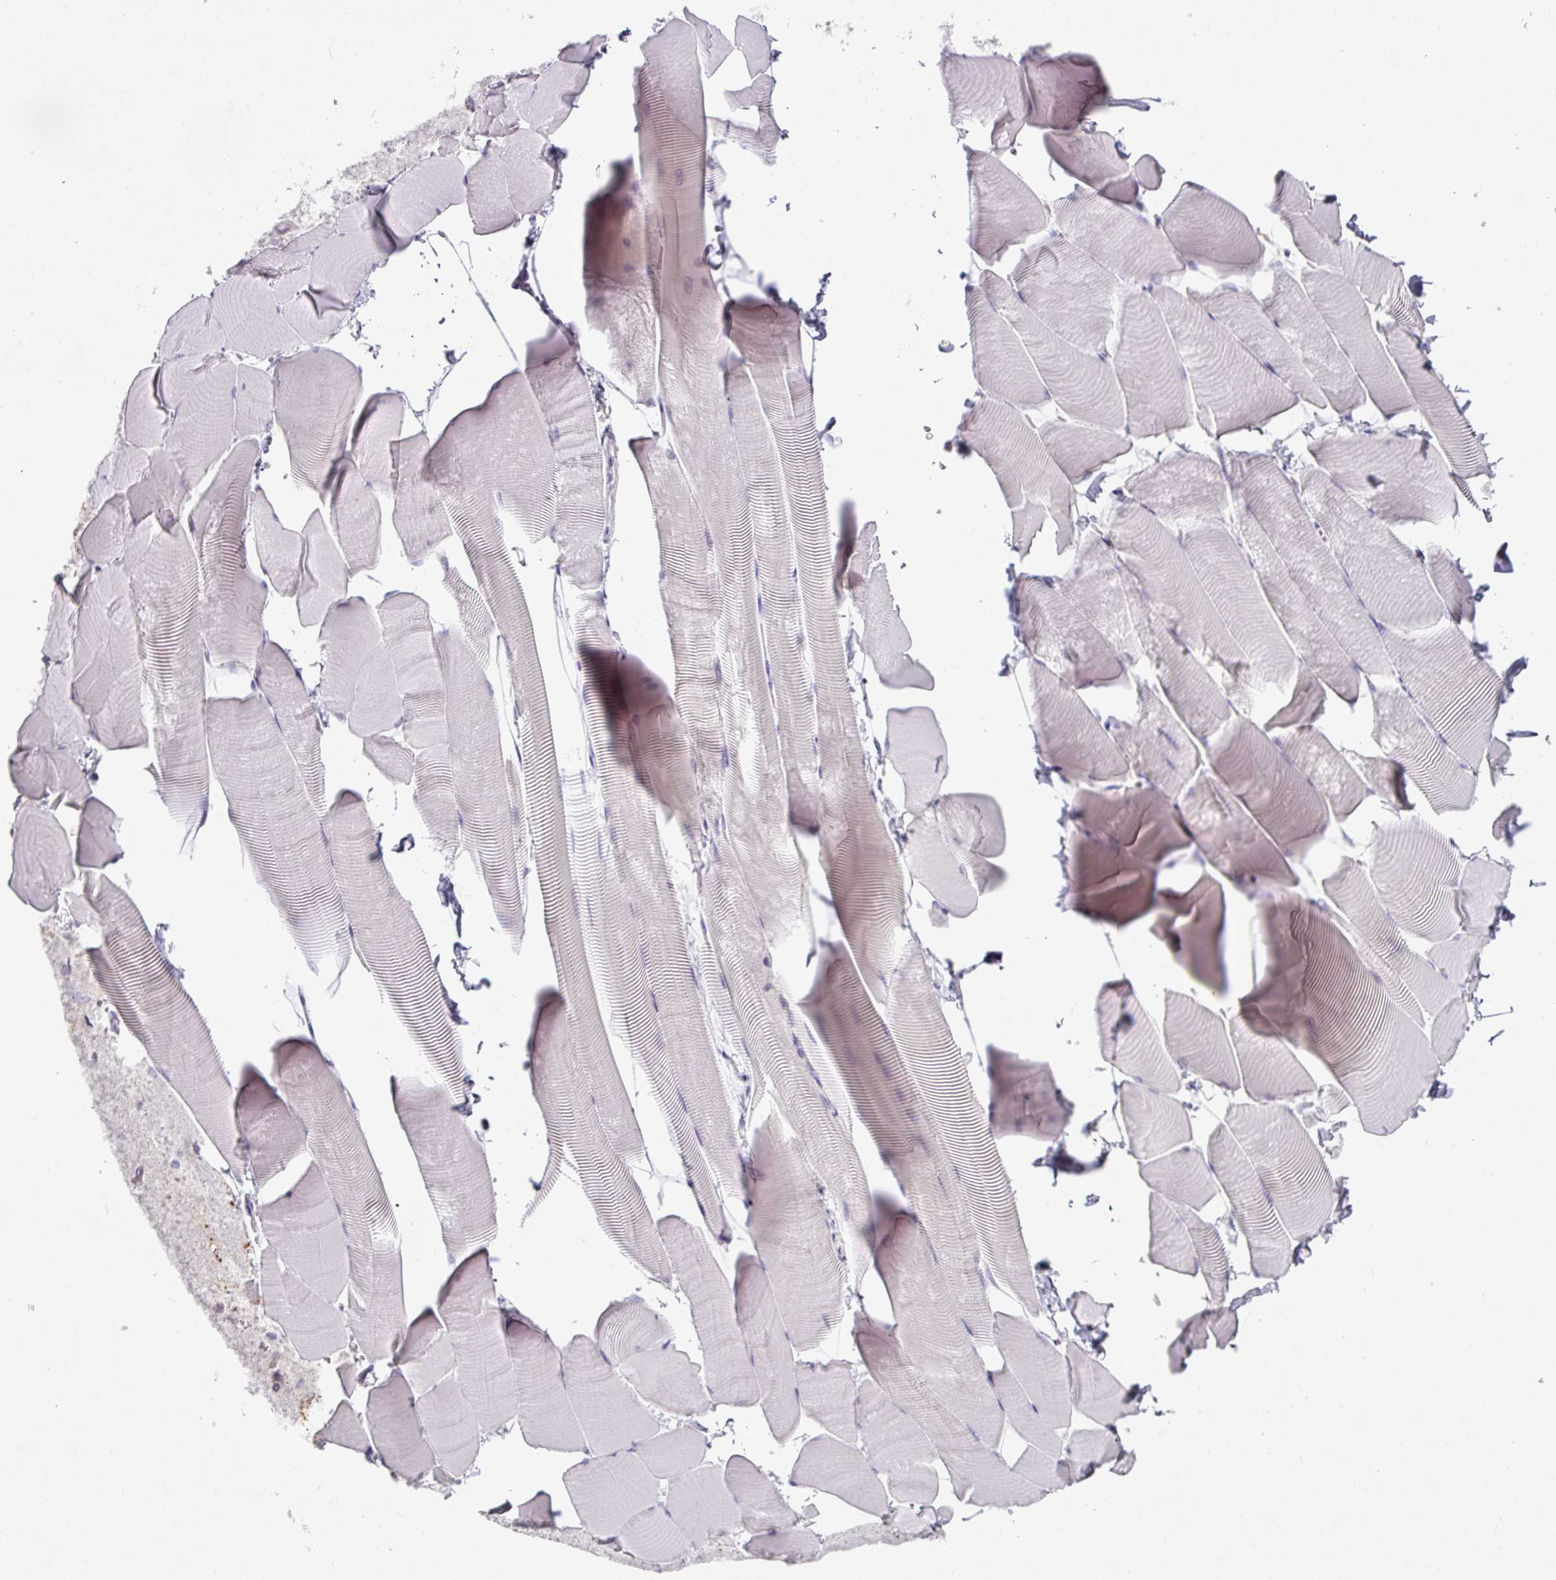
{"staining": {"intensity": "negative", "quantity": "none", "location": "none"}, "tissue": "skeletal muscle", "cell_type": "Myocytes", "image_type": "normal", "snomed": [{"axis": "morphology", "description": "Normal tissue, NOS"}, {"axis": "topography", "description": "Skeletal muscle"}], "caption": "Immunohistochemistry micrograph of normal skeletal muscle: human skeletal muscle stained with DAB (3,3'-diaminobenzidine) reveals no significant protein positivity in myocytes. (Stains: DAB immunohistochemistry with hematoxylin counter stain, Microscopy: brightfield microscopy at high magnification).", "gene": "FGF17", "patient": {"sex": "male", "age": 25}}